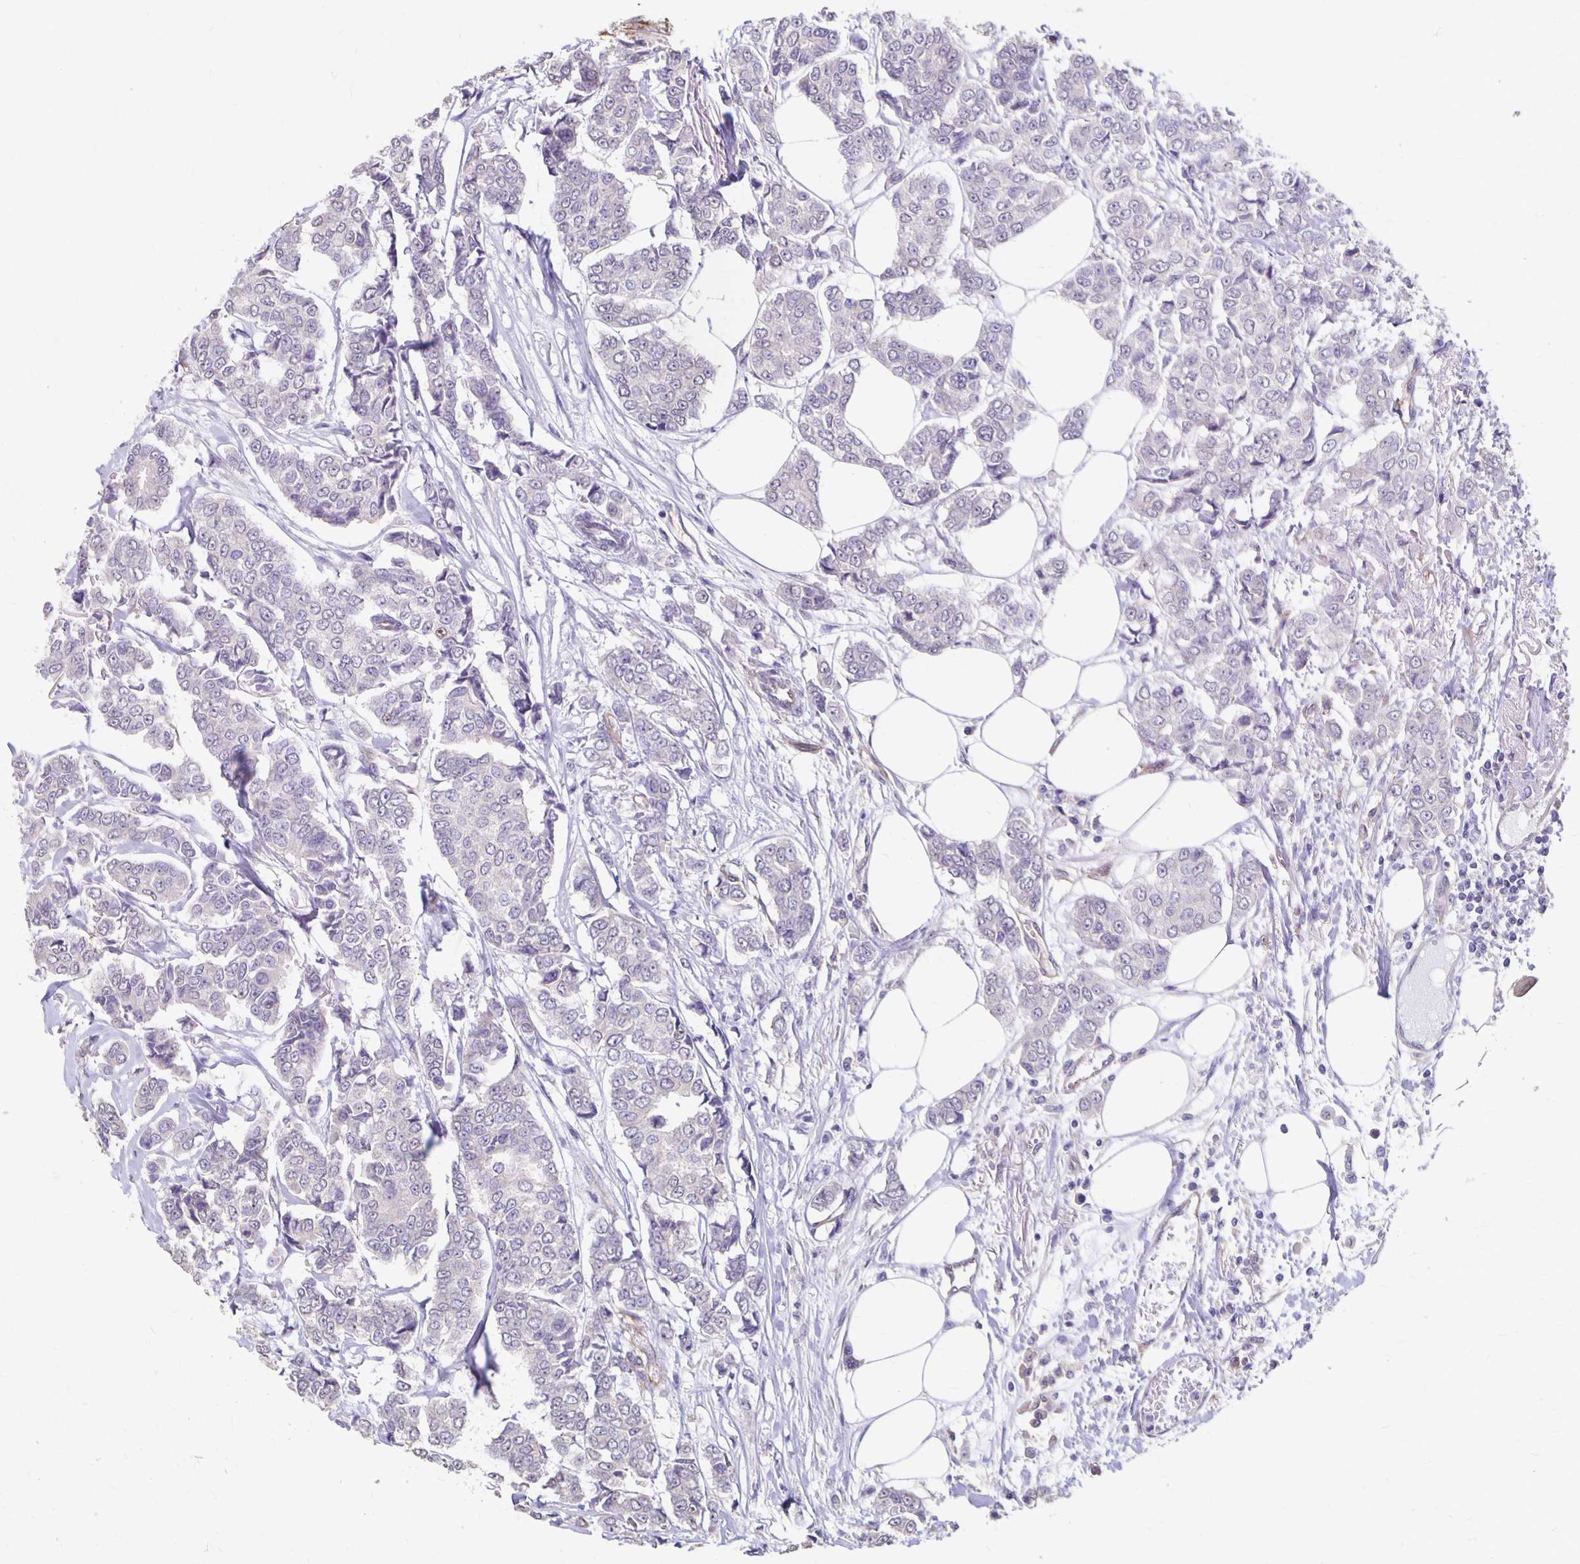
{"staining": {"intensity": "negative", "quantity": "none", "location": "none"}, "tissue": "breast cancer", "cell_type": "Tumor cells", "image_type": "cancer", "snomed": [{"axis": "morphology", "description": "Duct carcinoma"}, {"axis": "topography", "description": "Breast"}], "caption": "Immunohistochemistry (IHC) histopathology image of neoplastic tissue: breast cancer (intraductal carcinoma) stained with DAB reveals no significant protein staining in tumor cells.", "gene": "PPP1R3E", "patient": {"sex": "female", "age": 94}}